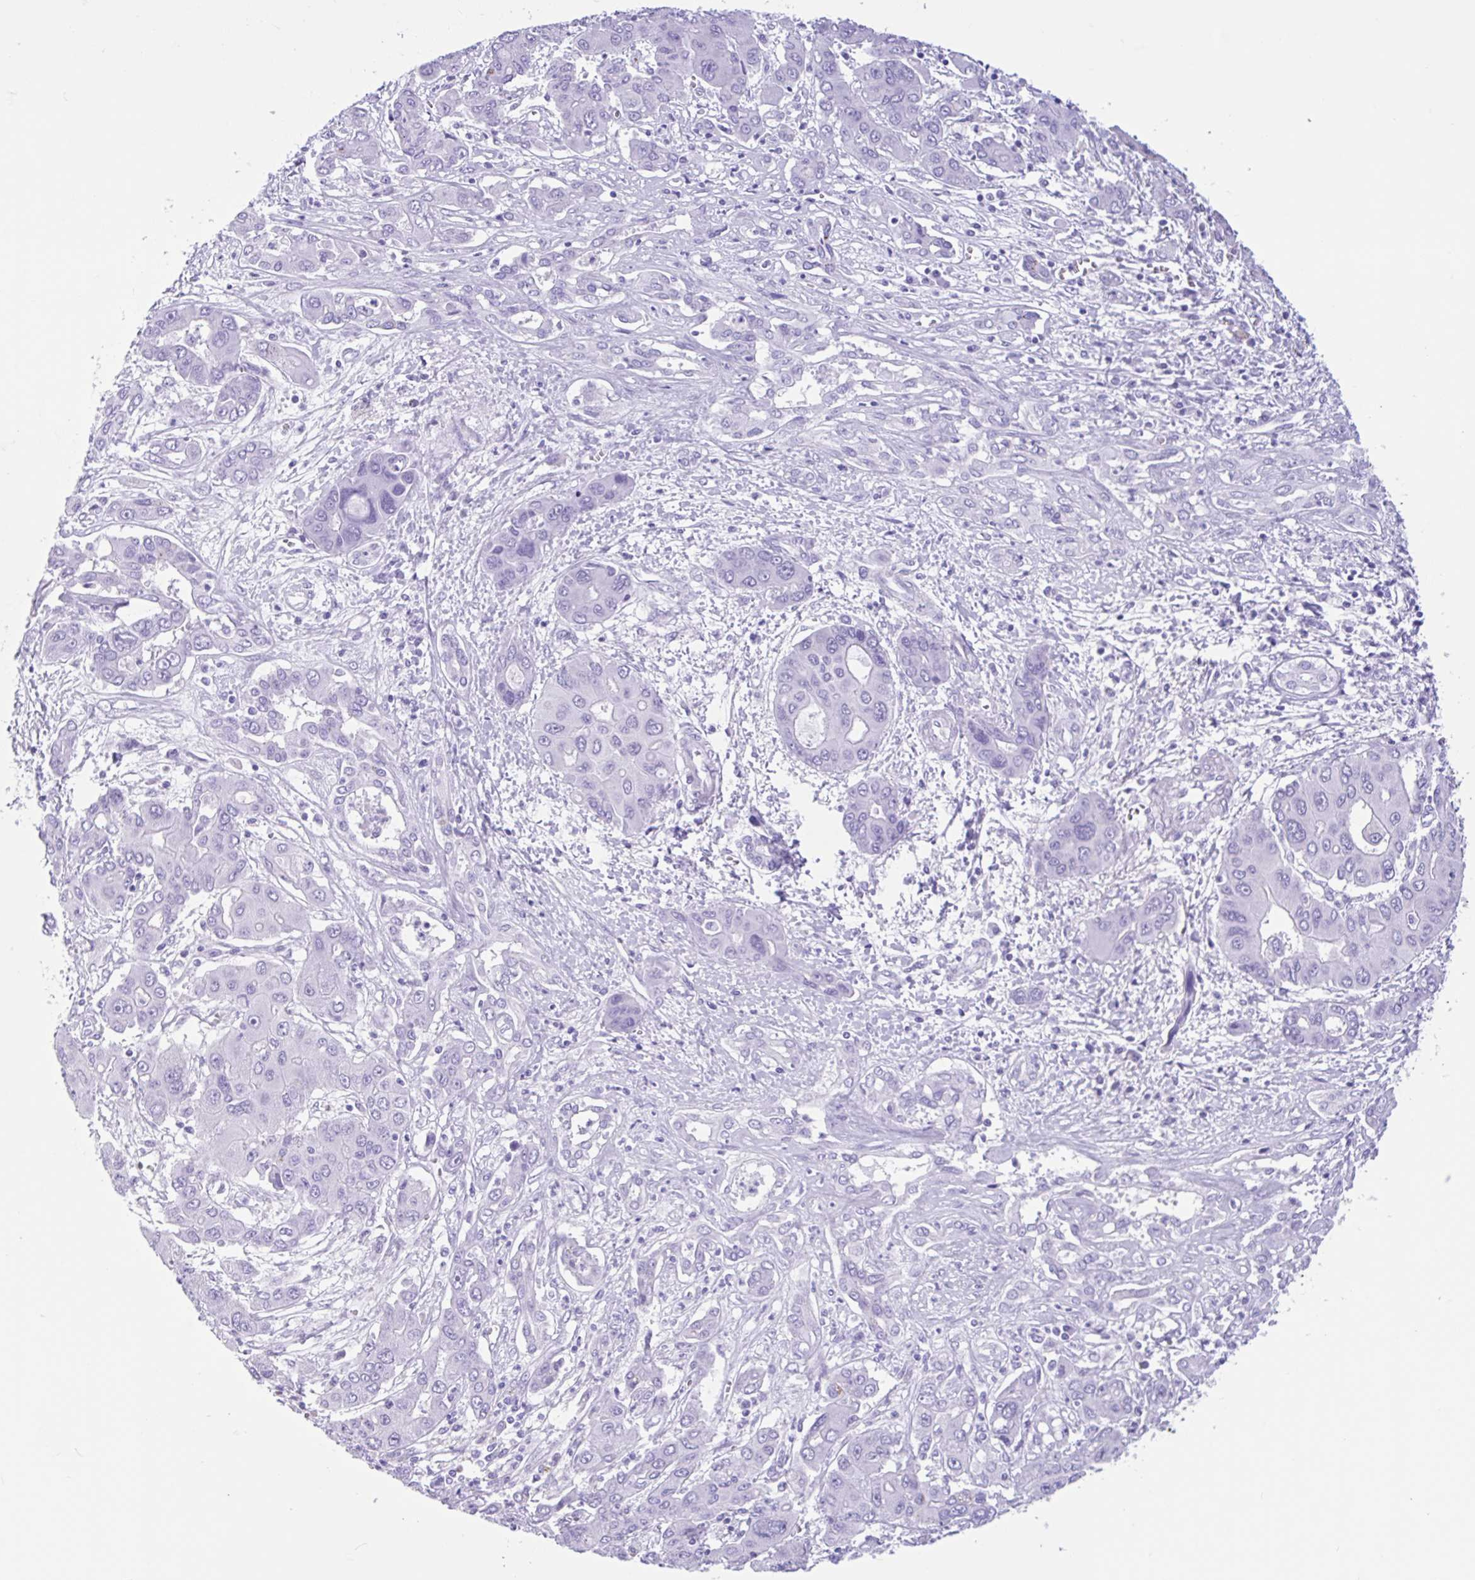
{"staining": {"intensity": "negative", "quantity": "none", "location": "none"}, "tissue": "liver cancer", "cell_type": "Tumor cells", "image_type": "cancer", "snomed": [{"axis": "morphology", "description": "Cholangiocarcinoma"}, {"axis": "topography", "description": "Liver"}], "caption": "Photomicrograph shows no protein positivity in tumor cells of liver cholangiocarcinoma tissue. Brightfield microscopy of immunohistochemistry (IHC) stained with DAB (3,3'-diaminobenzidine) (brown) and hematoxylin (blue), captured at high magnification.", "gene": "IAPP", "patient": {"sex": "male", "age": 67}}